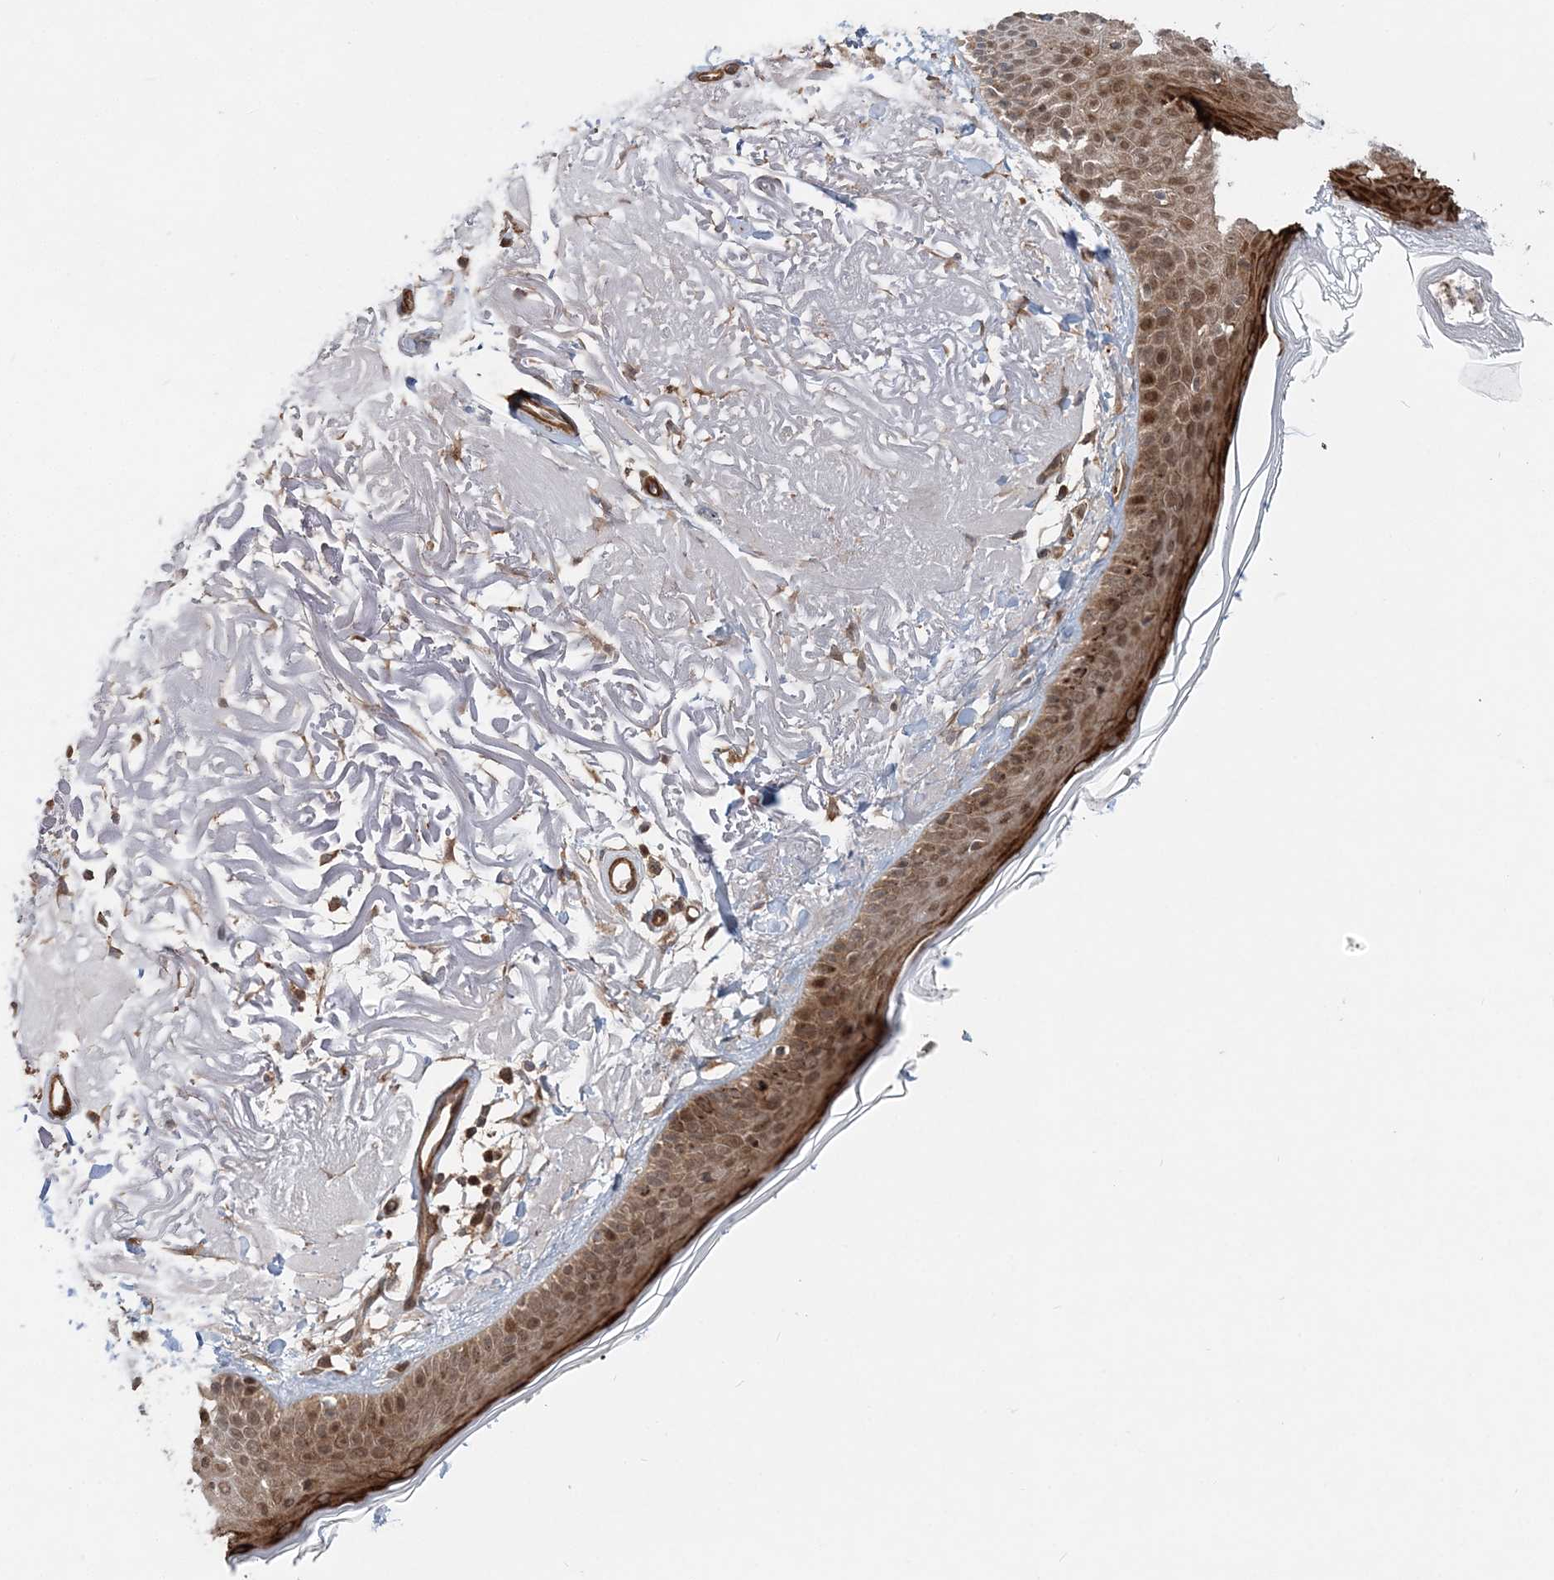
{"staining": {"intensity": "moderate", "quantity": ">75%", "location": "cytoplasmic/membranous"}, "tissue": "skin", "cell_type": "Fibroblasts", "image_type": "normal", "snomed": [{"axis": "morphology", "description": "Normal tissue, NOS"}, {"axis": "topography", "description": "Skin"}, {"axis": "topography", "description": "Skeletal muscle"}], "caption": "This photomicrograph demonstrates immunohistochemistry staining of benign human skin, with medium moderate cytoplasmic/membranous positivity in approximately >75% of fibroblasts.", "gene": "GEMIN5", "patient": {"sex": "male", "age": 83}}